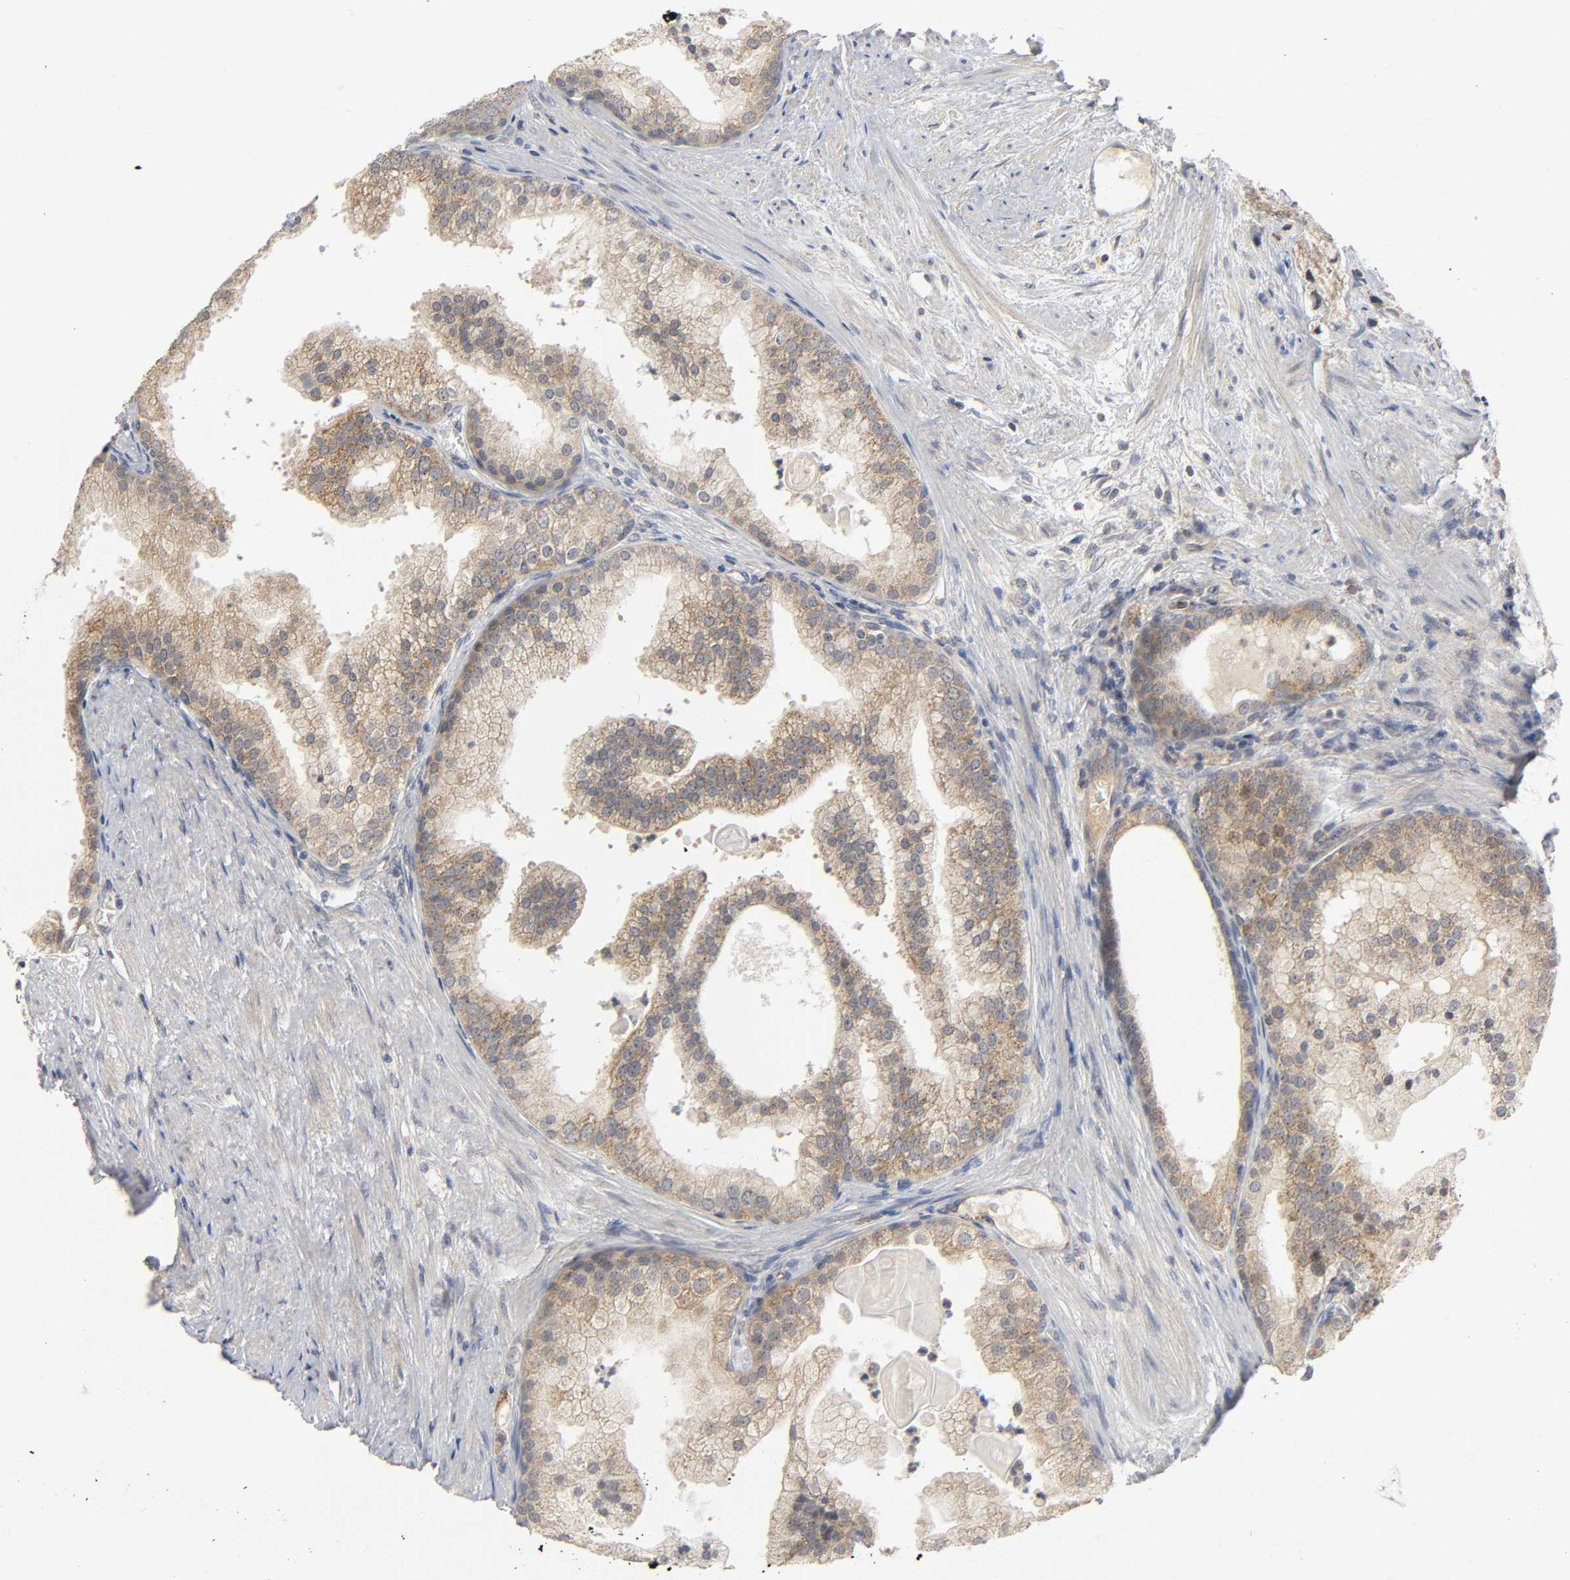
{"staining": {"intensity": "weak", "quantity": ">75%", "location": "cytoplasmic/membranous"}, "tissue": "prostate cancer", "cell_type": "Tumor cells", "image_type": "cancer", "snomed": [{"axis": "morphology", "description": "Adenocarcinoma, Low grade"}, {"axis": "topography", "description": "Prostate"}], "caption": "Human prostate cancer stained with a brown dye displays weak cytoplasmic/membranous positive staining in about >75% of tumor cells.", "gene": "NRP1", "patient": {"sex": "male", "age": 69}}